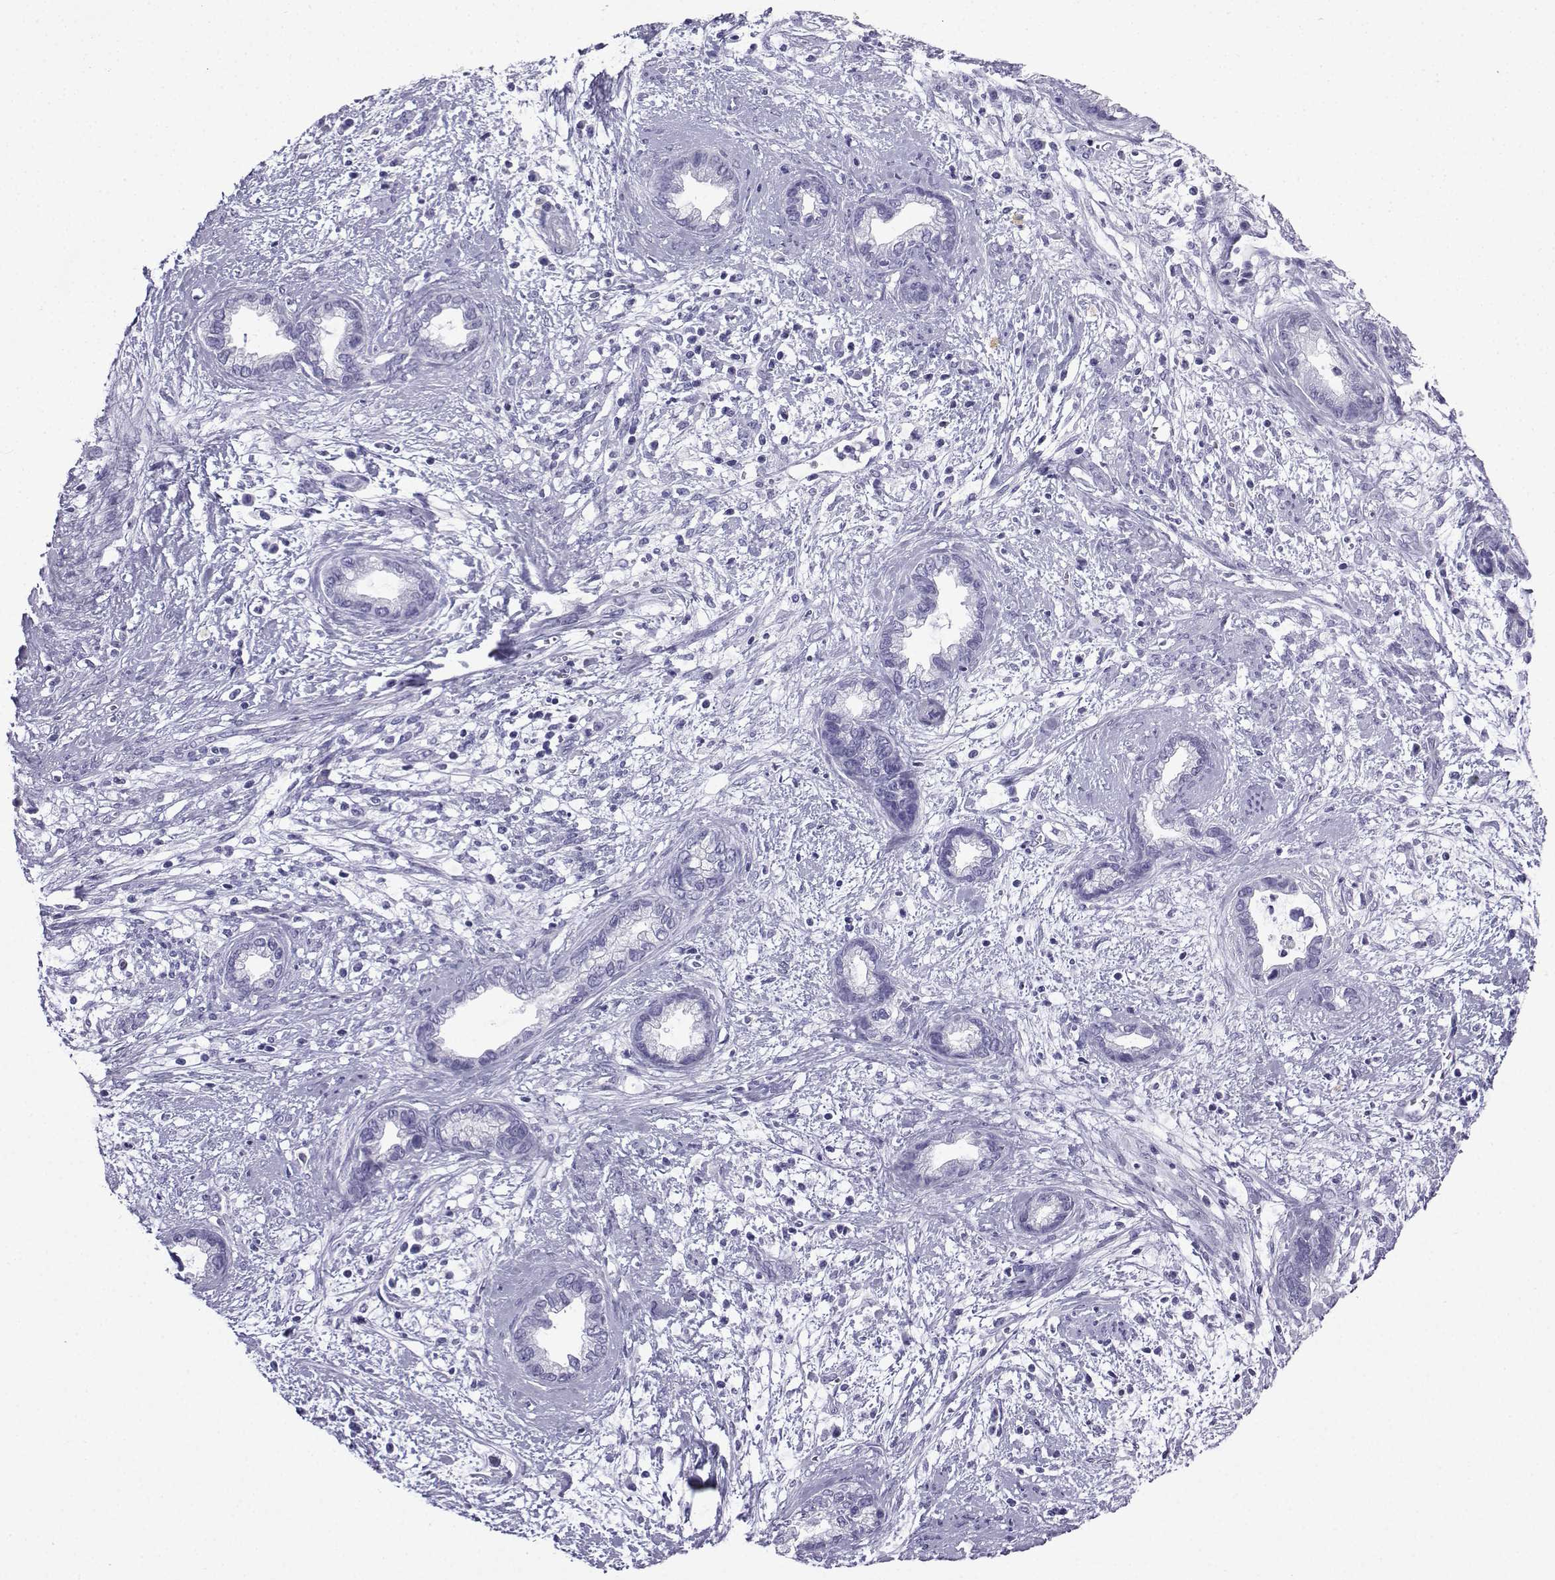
{"staining": {"intensity": "negative", "quantity": "none", "location": "none"}, "tissue": "cervical cancer", "cell_type": "Tumor cells", "image_type": "cancer", "snomed": [{"axis": "morphology", "description": "Adenocarcinoma, NOS"}, {"axis": "topography", "description": "Cervix"}], "caption": "Photomicrograph shows no significant protein positivity in tumor cells of cervical cancer (adenocarcinoma).", "gene": "SLC18A2", "patient": {"sex": "female", "age": 62}}